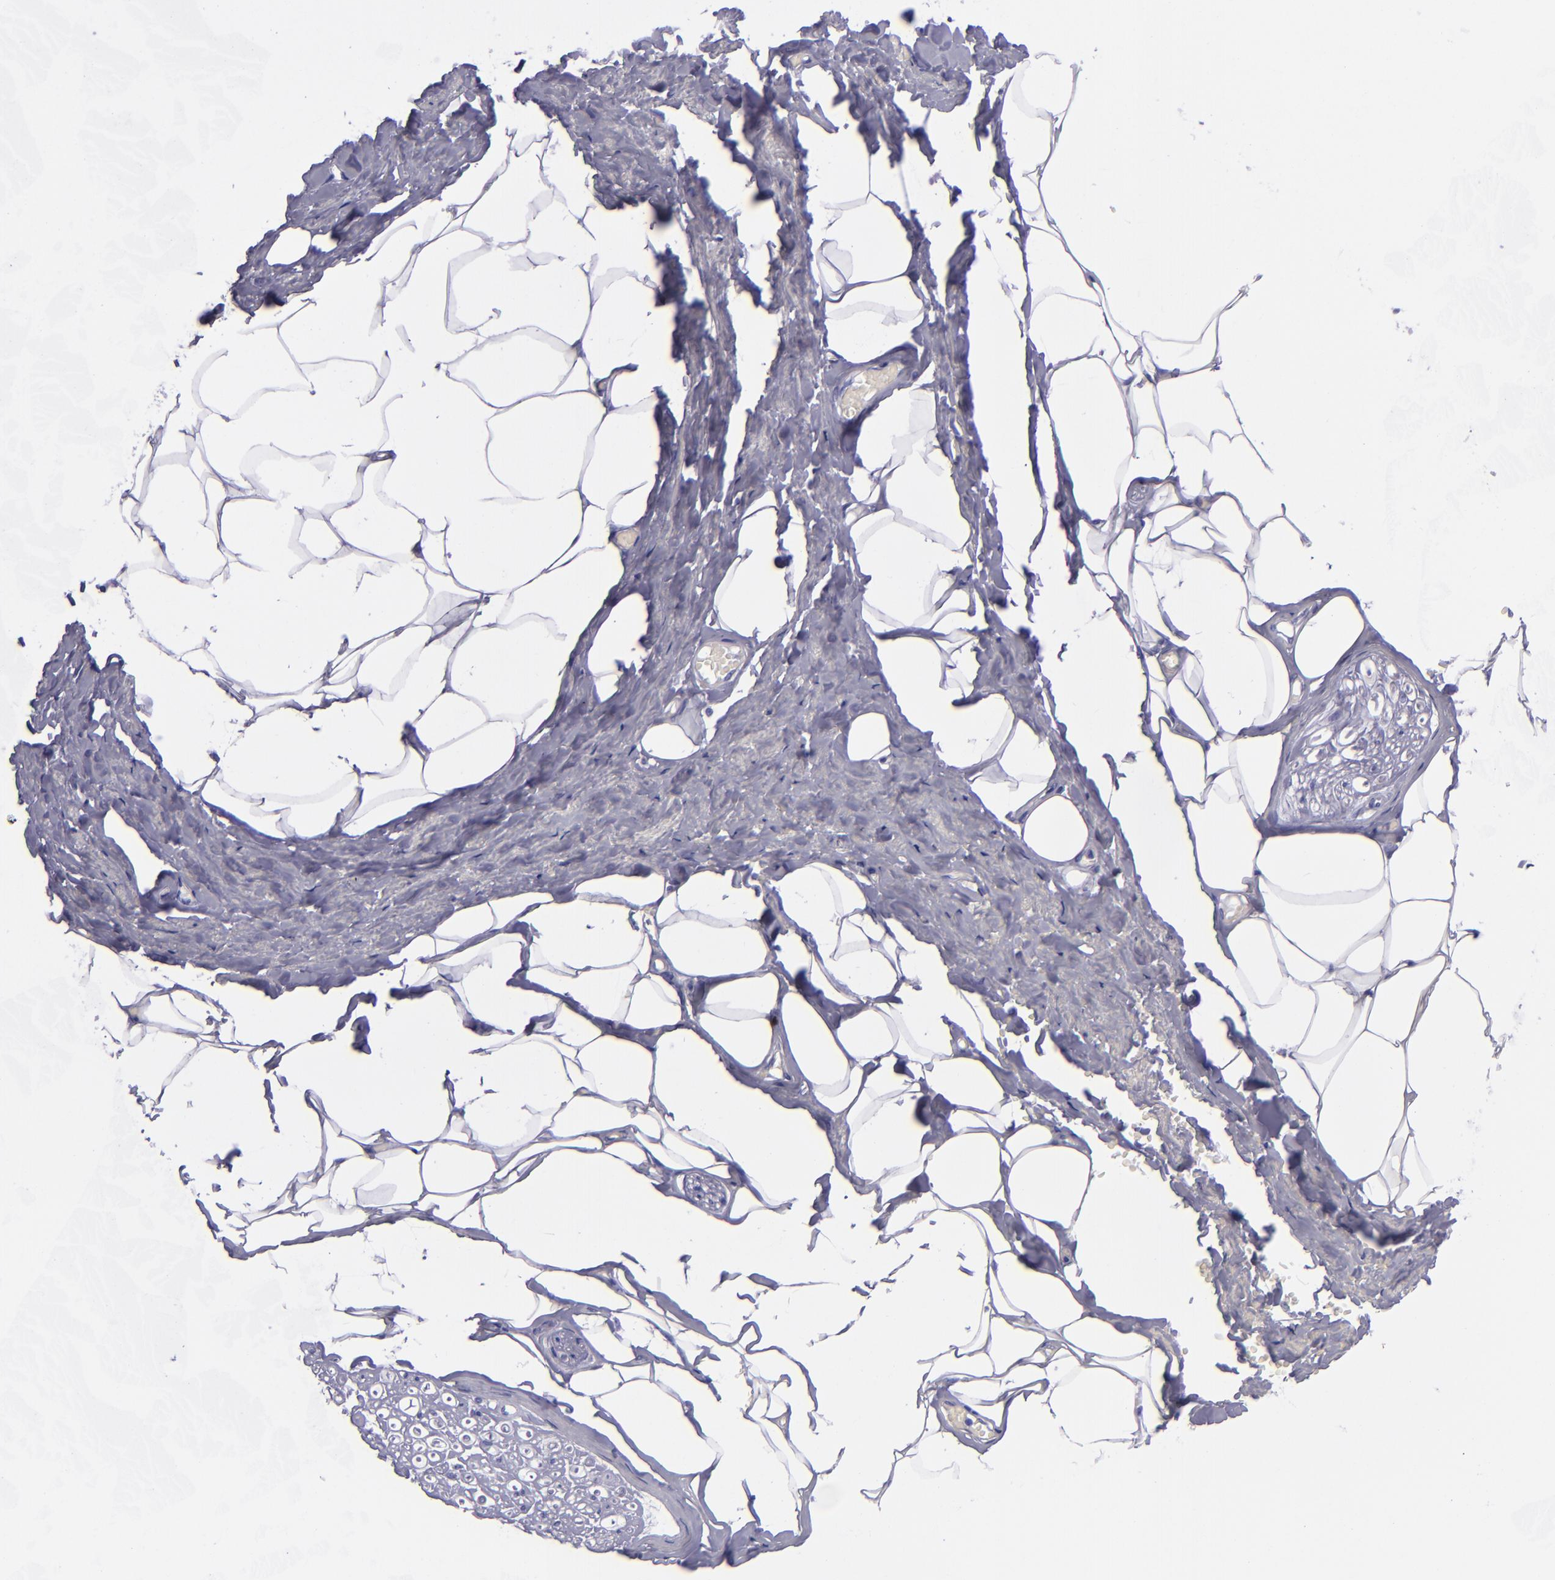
{"staining": {"intensity": "negative", "quantity": "none", "location": "none"}, "tissue": "adipose tissue", "cell_type": "Adipocytes", "image_type": "normal", "snomed": [{"axis": "morphology", "description": "Normal tissue, NOS"}, {"axis": "topography", "description": "Soft tissue"}, {"axis": "topography", "description": "Peripheral nerve tissue"}], "caption": "A high-resolution photomicrograph shows immunohistochemistry staining of benign adipose tissue, which demonstrates no significant expression in adipocytes. The staining was performed using DAB (3,3'-diaminobenzidine) to visualize the protein expression in brown, while the nuclei were stained in blue with hematoxylin (Magnification: 20x).", "gene": "TOP2A", "patient": {"sex": "female", "age": 68}}